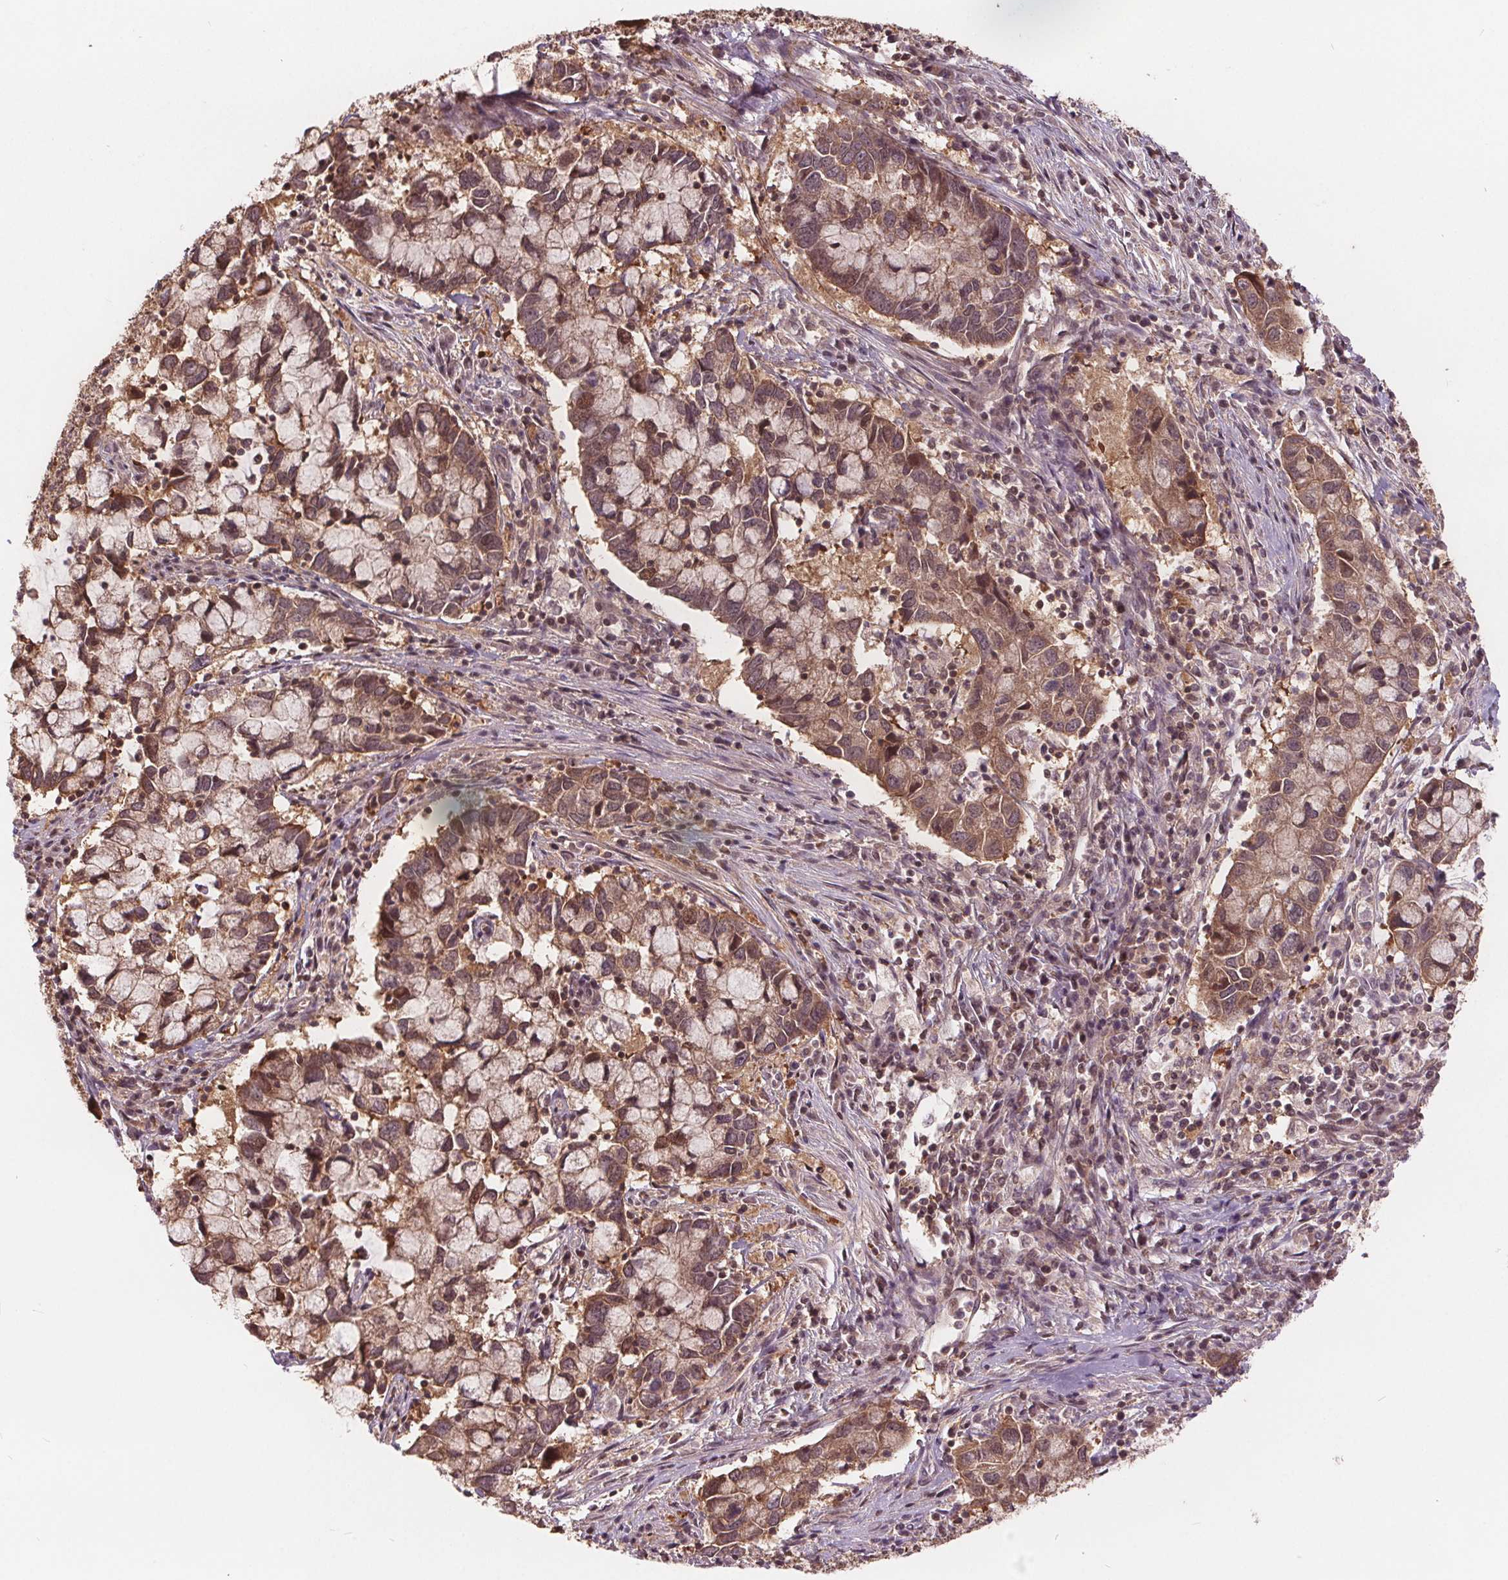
{"staining": {"intensity": "moderate", "quantity": ">75%", "location": "cytoplasmic/membranous"}, "tissue": "cervical cancer", "cell_type": "Tumor cells", "image_type": "cancer", "snomed": [{"axis": "morphology", "description": "Adenocarcinoma, NOS"}, {"axis": "topography", "description": "Cervix"}], "caption": "A medium amount of moderate cytoplasmic/membranous expression is seen in about >75% of tumor cells in adenocarcinoma (cervical) tissue.", "gene": "HIF1AN", "patient": {"sex": "female", "age": 40}}